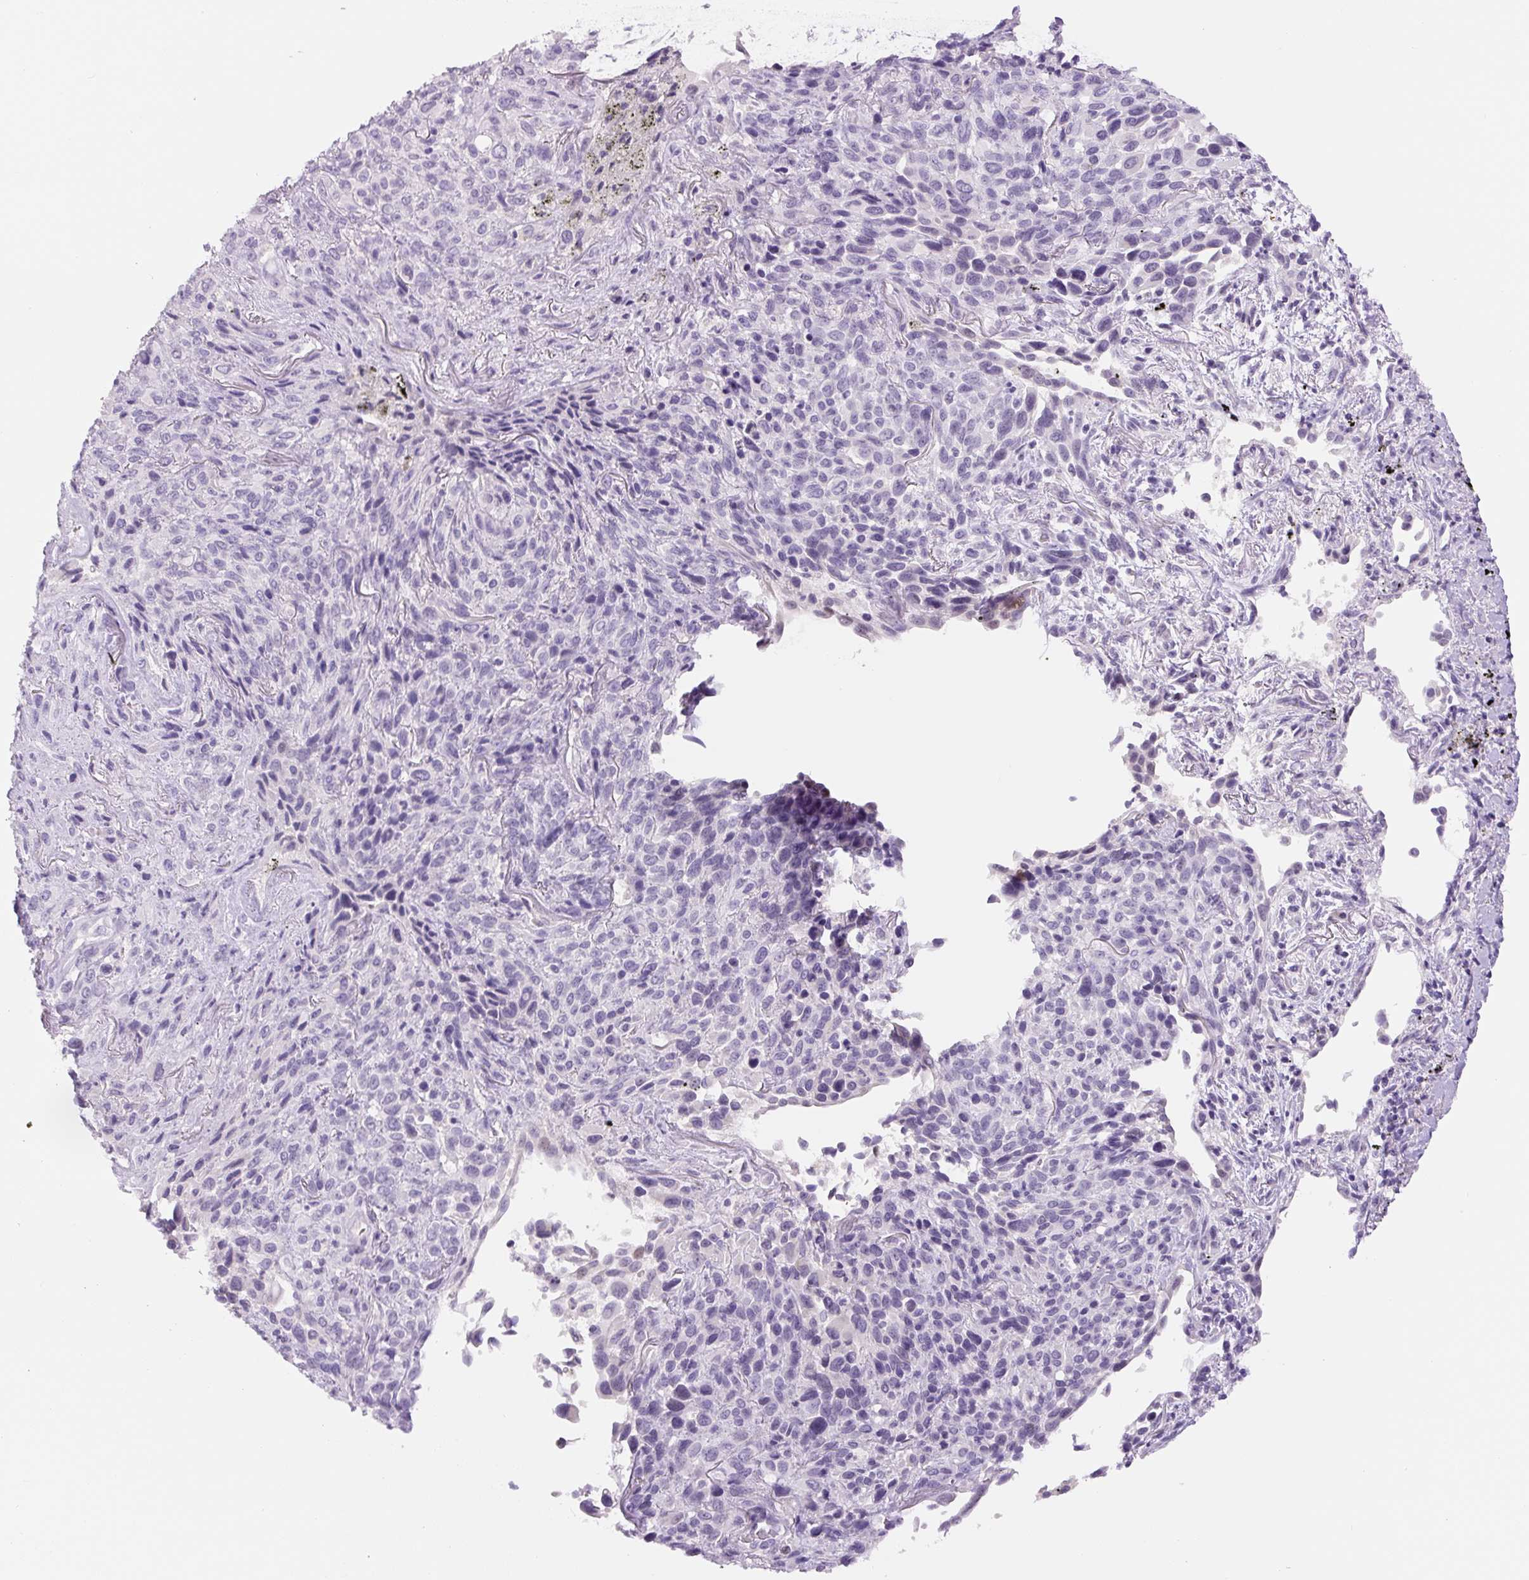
{"staining": {"intensity": "negative", "quantity": "none", "location": "none"}, "tissue": "melanoma", "cell_type": "Tumor cells", "image_type": "cancer", "snomed": [{"axis": "morphology", "description": "Malignant melanoma, Metastatic site"}, {"axis": "topography", "description": "Lung"}], "caption": "The micrograph demonstrates no staining of tumor cells in melanoma.", "gene": "SIX1", "patient": {"sex": "male", "age": 48}}